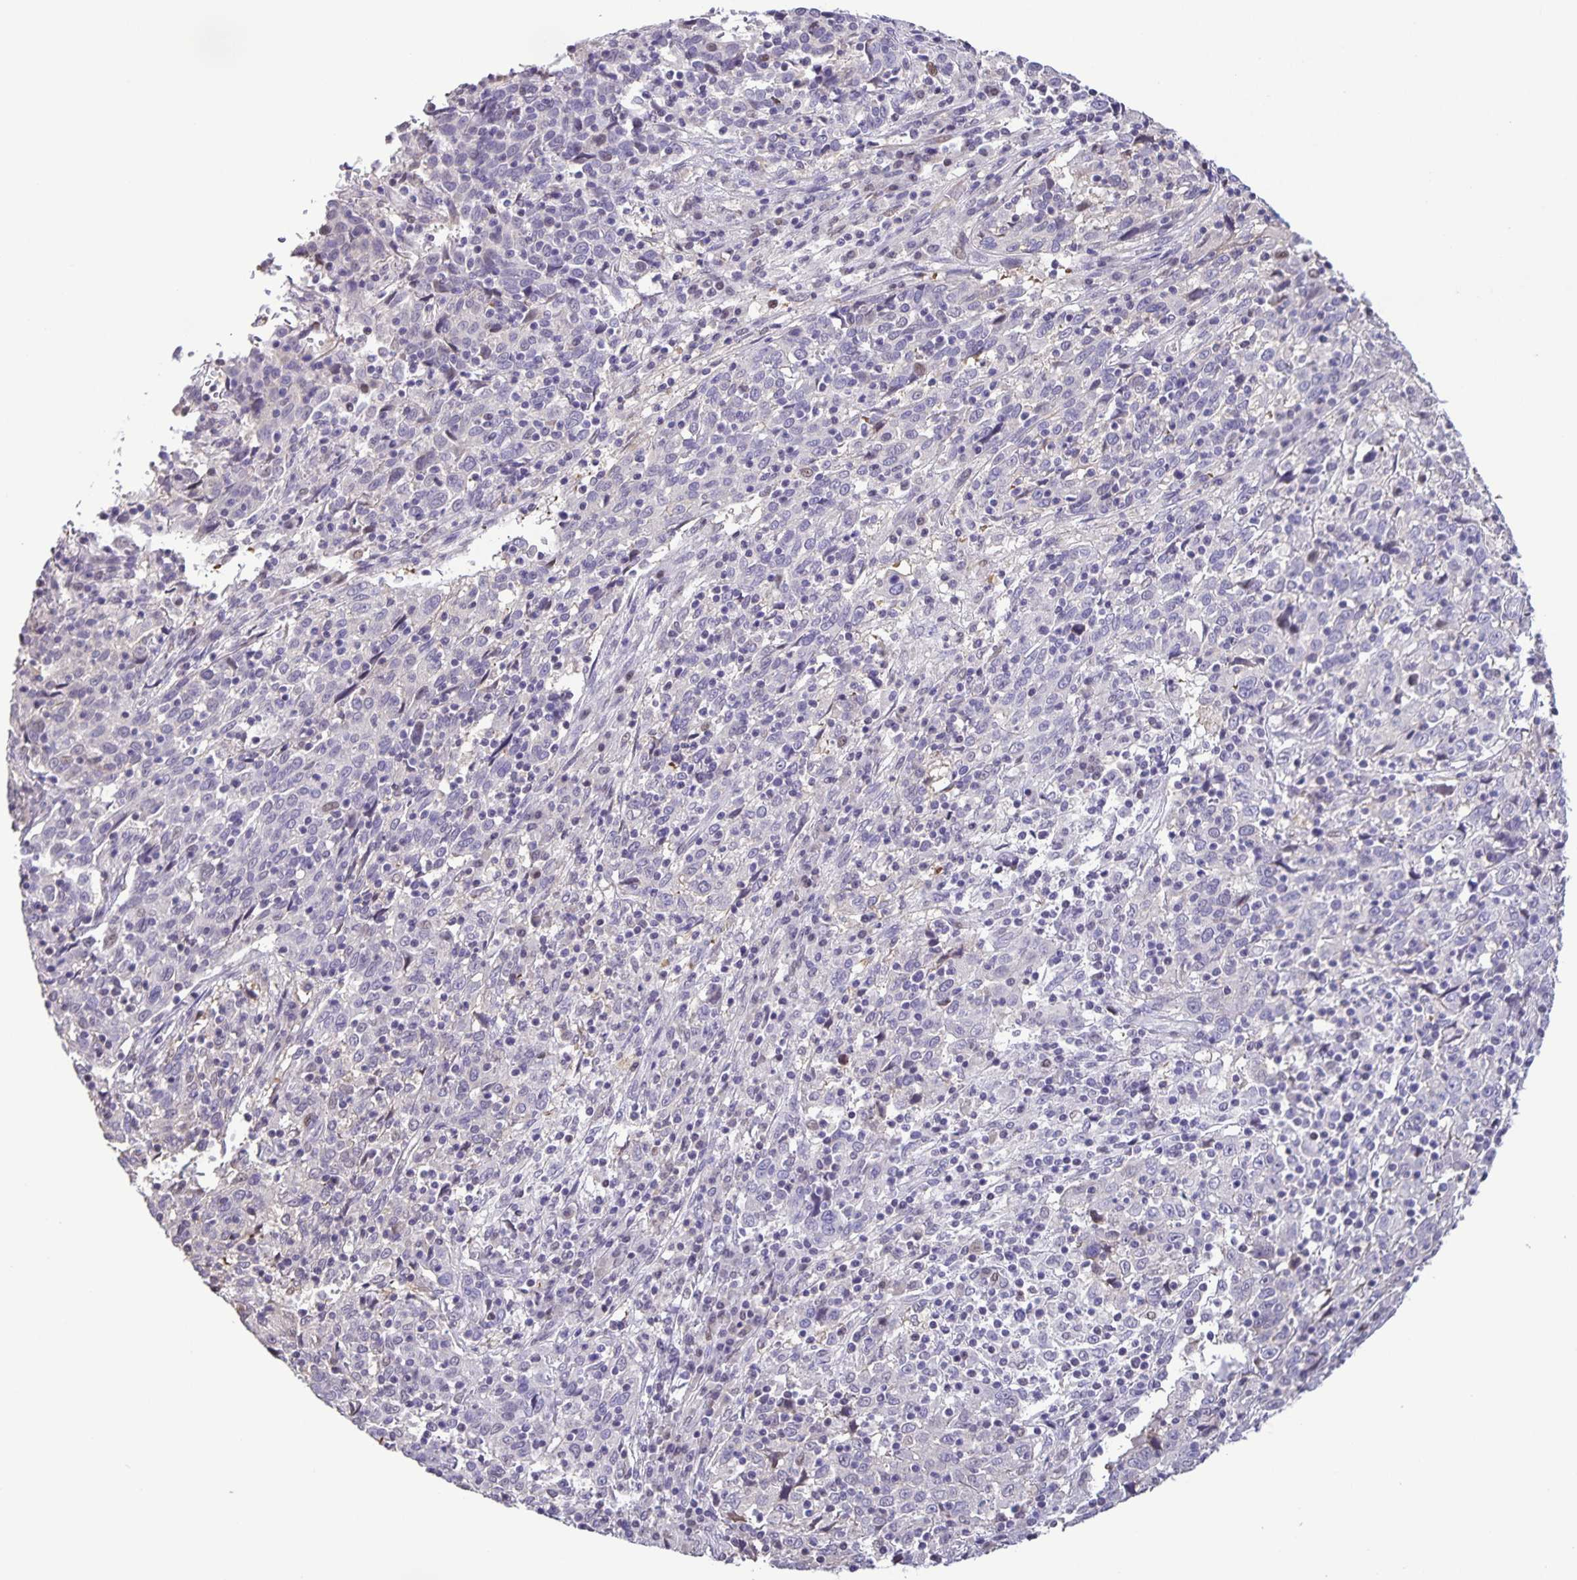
{"staining": {"intensity": "negative", "quantity": "none", "location": "none"}, "tissue": "cervical cancer", "cell_type": "Tumor cells", "image_type": "cancer", "snomed": [{"axis": "morphology", "description": "Squamous cell carcinoma, NOS"}, {"axis": "topography", "description": "Cervix"}], "caption": "DAB (3,3'-diaminobenzidine) immunohistochemical staining of cervical cancer reveals no significant staining in tumor cells.", "gene": "ONECUT2", "patient": {"sex": "female", "age": 46}}